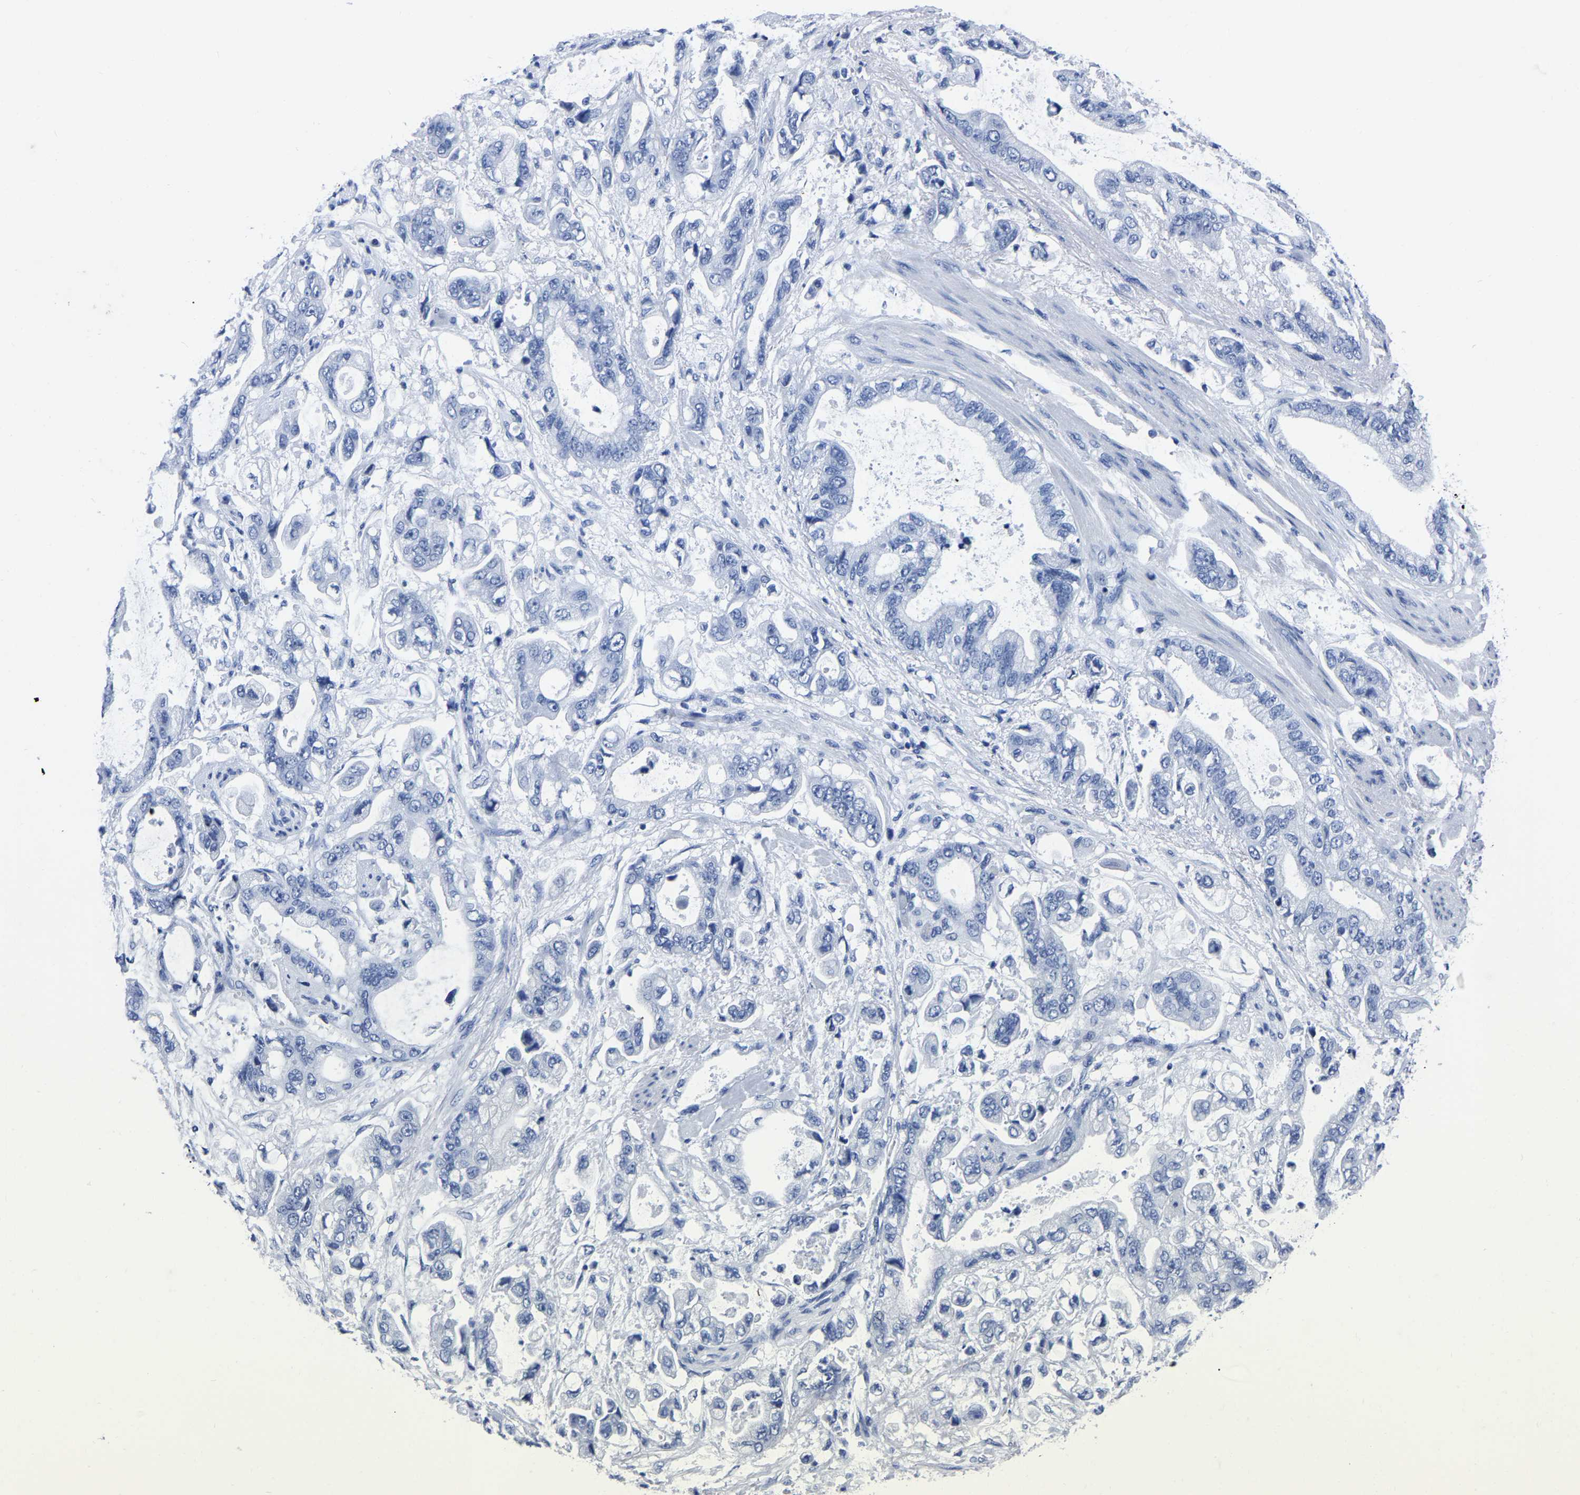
{"staining": {"intensity": "negative", "quantity": "none", "location": "none"}, "tissue": "stomach cancer", "cell_type": "Tumor cells", "image_type": "cancer", "snomed": [{"axis": "morphology", "description": "Normal tissue, NOS"}, {"axis": "morphology", "description": "Adenocarcinoma, NOS"}, {"axis": "topography", "description": "Stomach"}], "caption": "High magnification brightfield microscopy of adenocarcinoma (stomach) stained with DAB (3,3'-diaminobenzidine) (brown) and counterstained with hematoxylin (blue): tumor cells show no significant expression.", "gene": "IMPG2", "patient": {"sex": "male", "age": 62}}